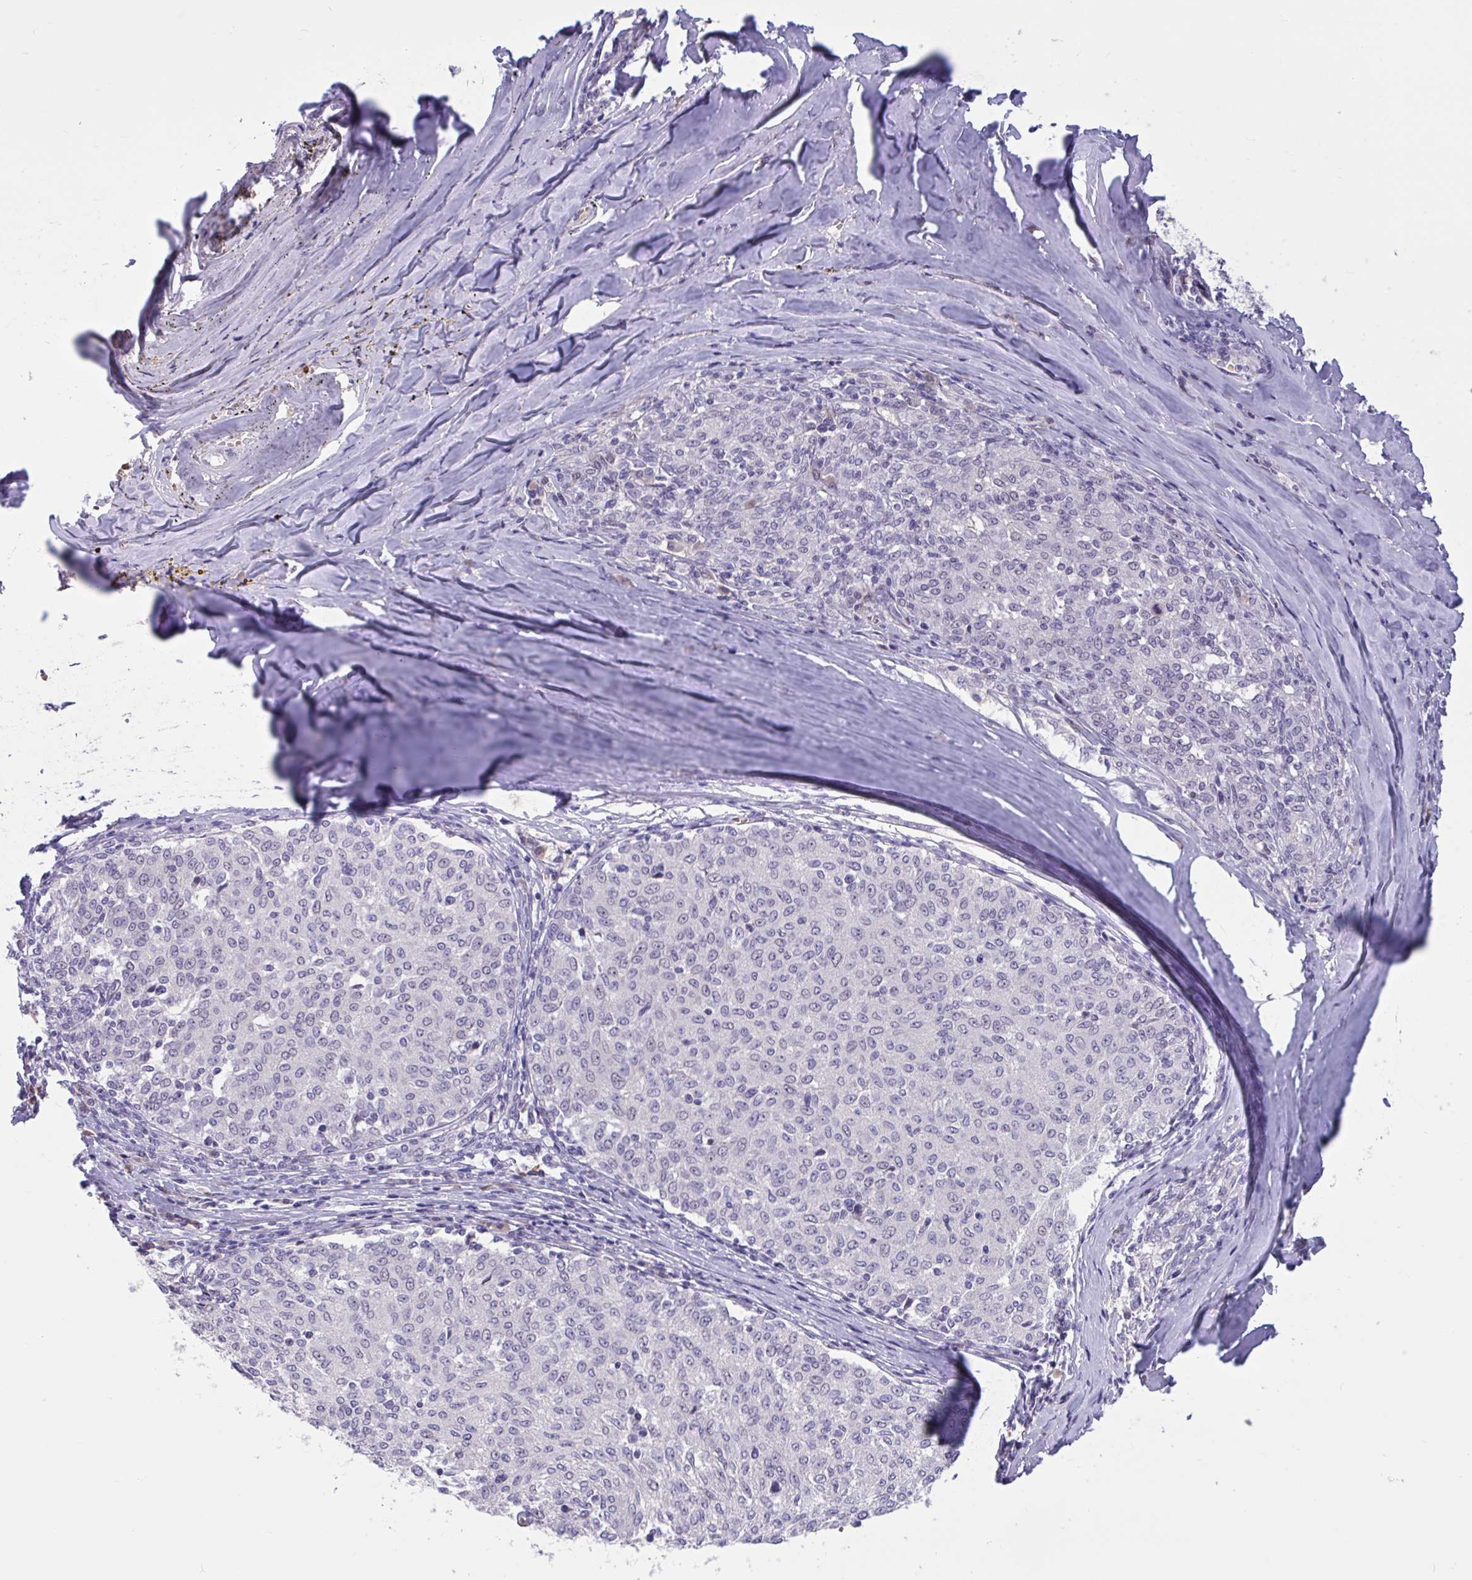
{"staining": {"intensity": "negative", "quantity": "none", "location": "none"}, "tissue": "melanoma", "cell_type": "Tumor cells", "image_type": "cancer", "snomed": [{"axis": "morphology", "description": "Malignant melanoma, NOS"}, {"axis": "topography", "description": "Skin"}], "caption": "IHC histopathology image of neoplastic tissue: human malignant melanoma stained with DAB (3,3'-diaminobenzidine) reveals no significant protein positivity in tumor cells.", "gene": "CNGB3", "patient": {"sex": "female", "age": 72}}